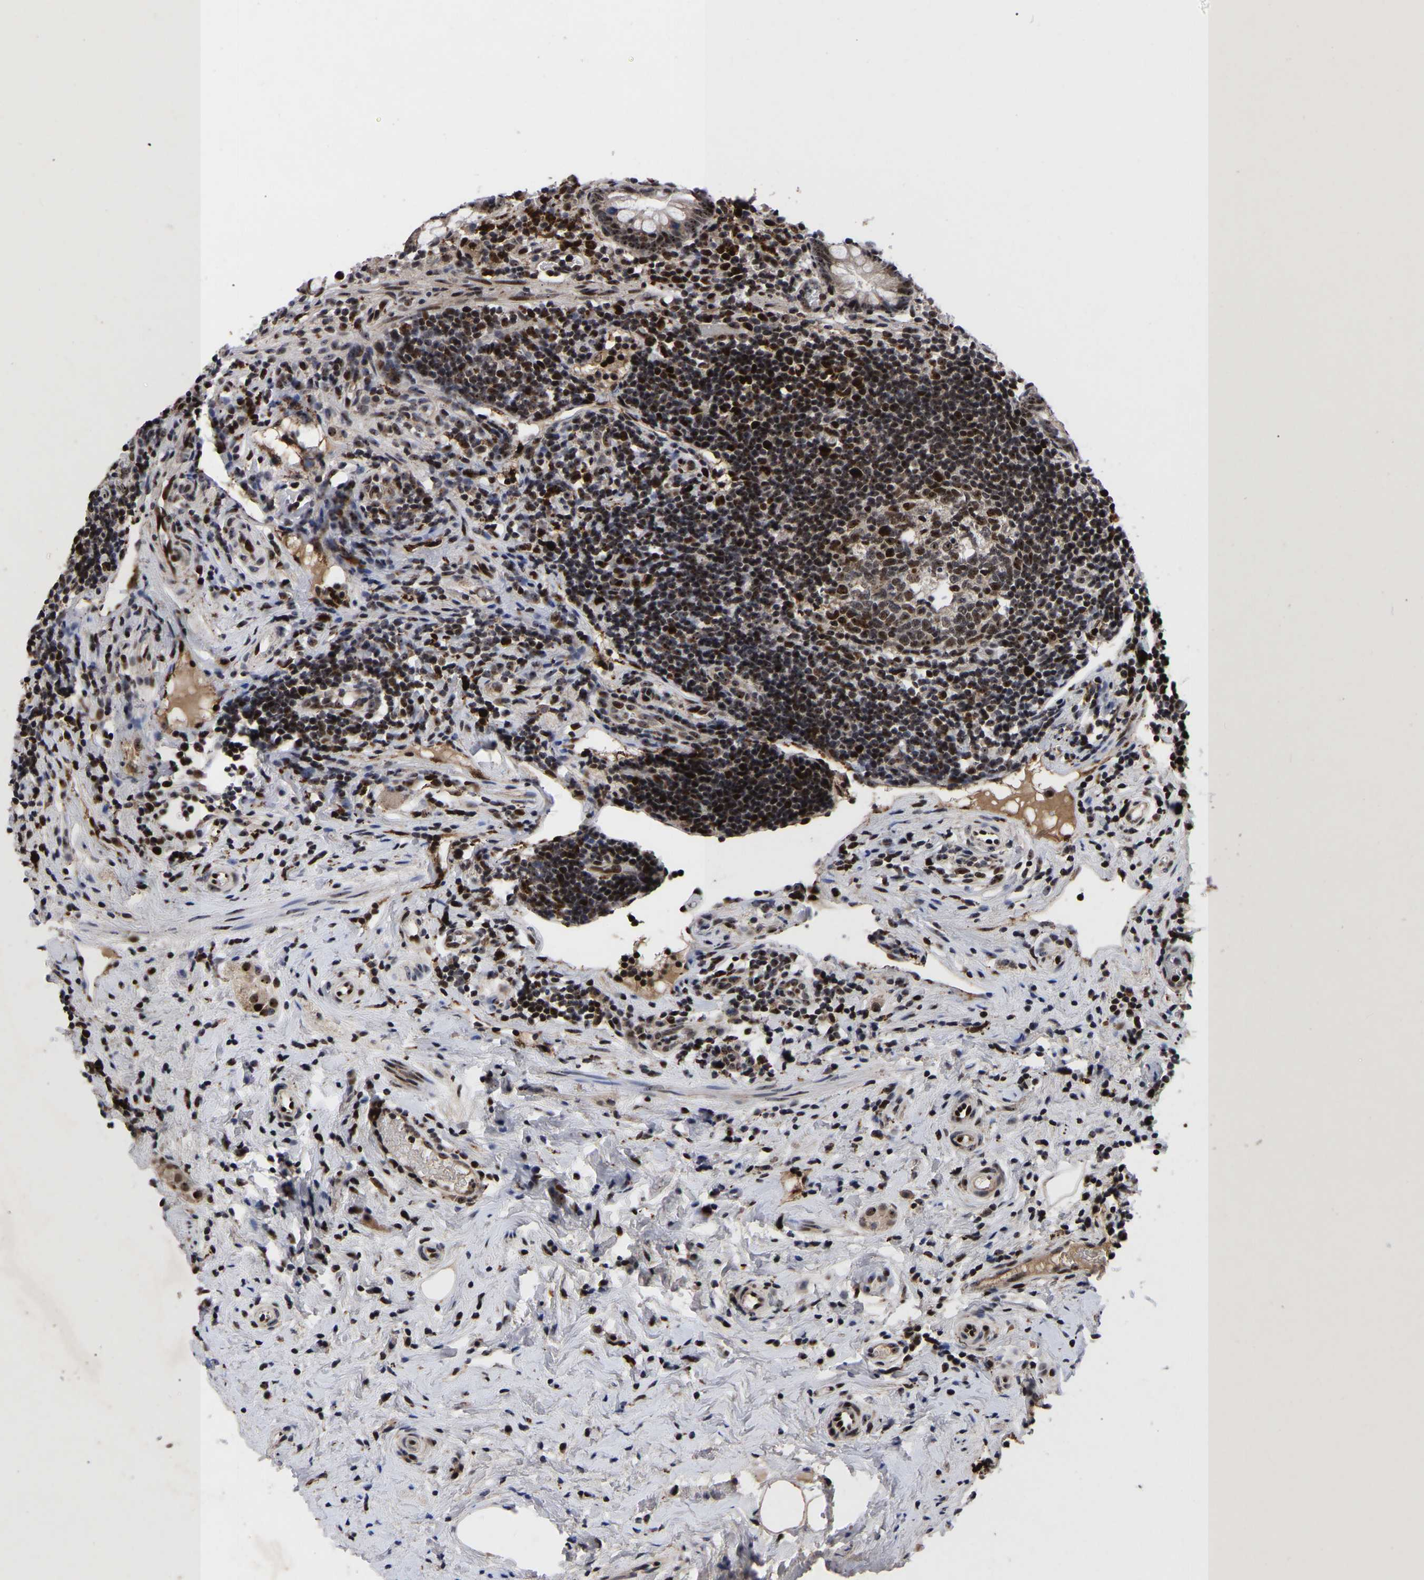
{"staining": {"intensity": "strong", "quantity": ">75%", "location": "nuclear"}, "tissue": "appendix", "cell_type": "Glandular cells", "image_type": "normal", "snomed": [{"axis": "morphology", "description": "Normal tissue, NOS"}, {"axis": "topography", "description": "Appendix"}], "caption": "Immunohistochemistry (IHC) (DAB) staining of normal human appendix shows strong nuclear protein staining in approximately >75% of glandular cells. Immunohistochemistry stains the protein of interest in brown and the nuclei are stained blue.", "gene": "JUNB", "patient": {"sex": "female", "age": 20}}